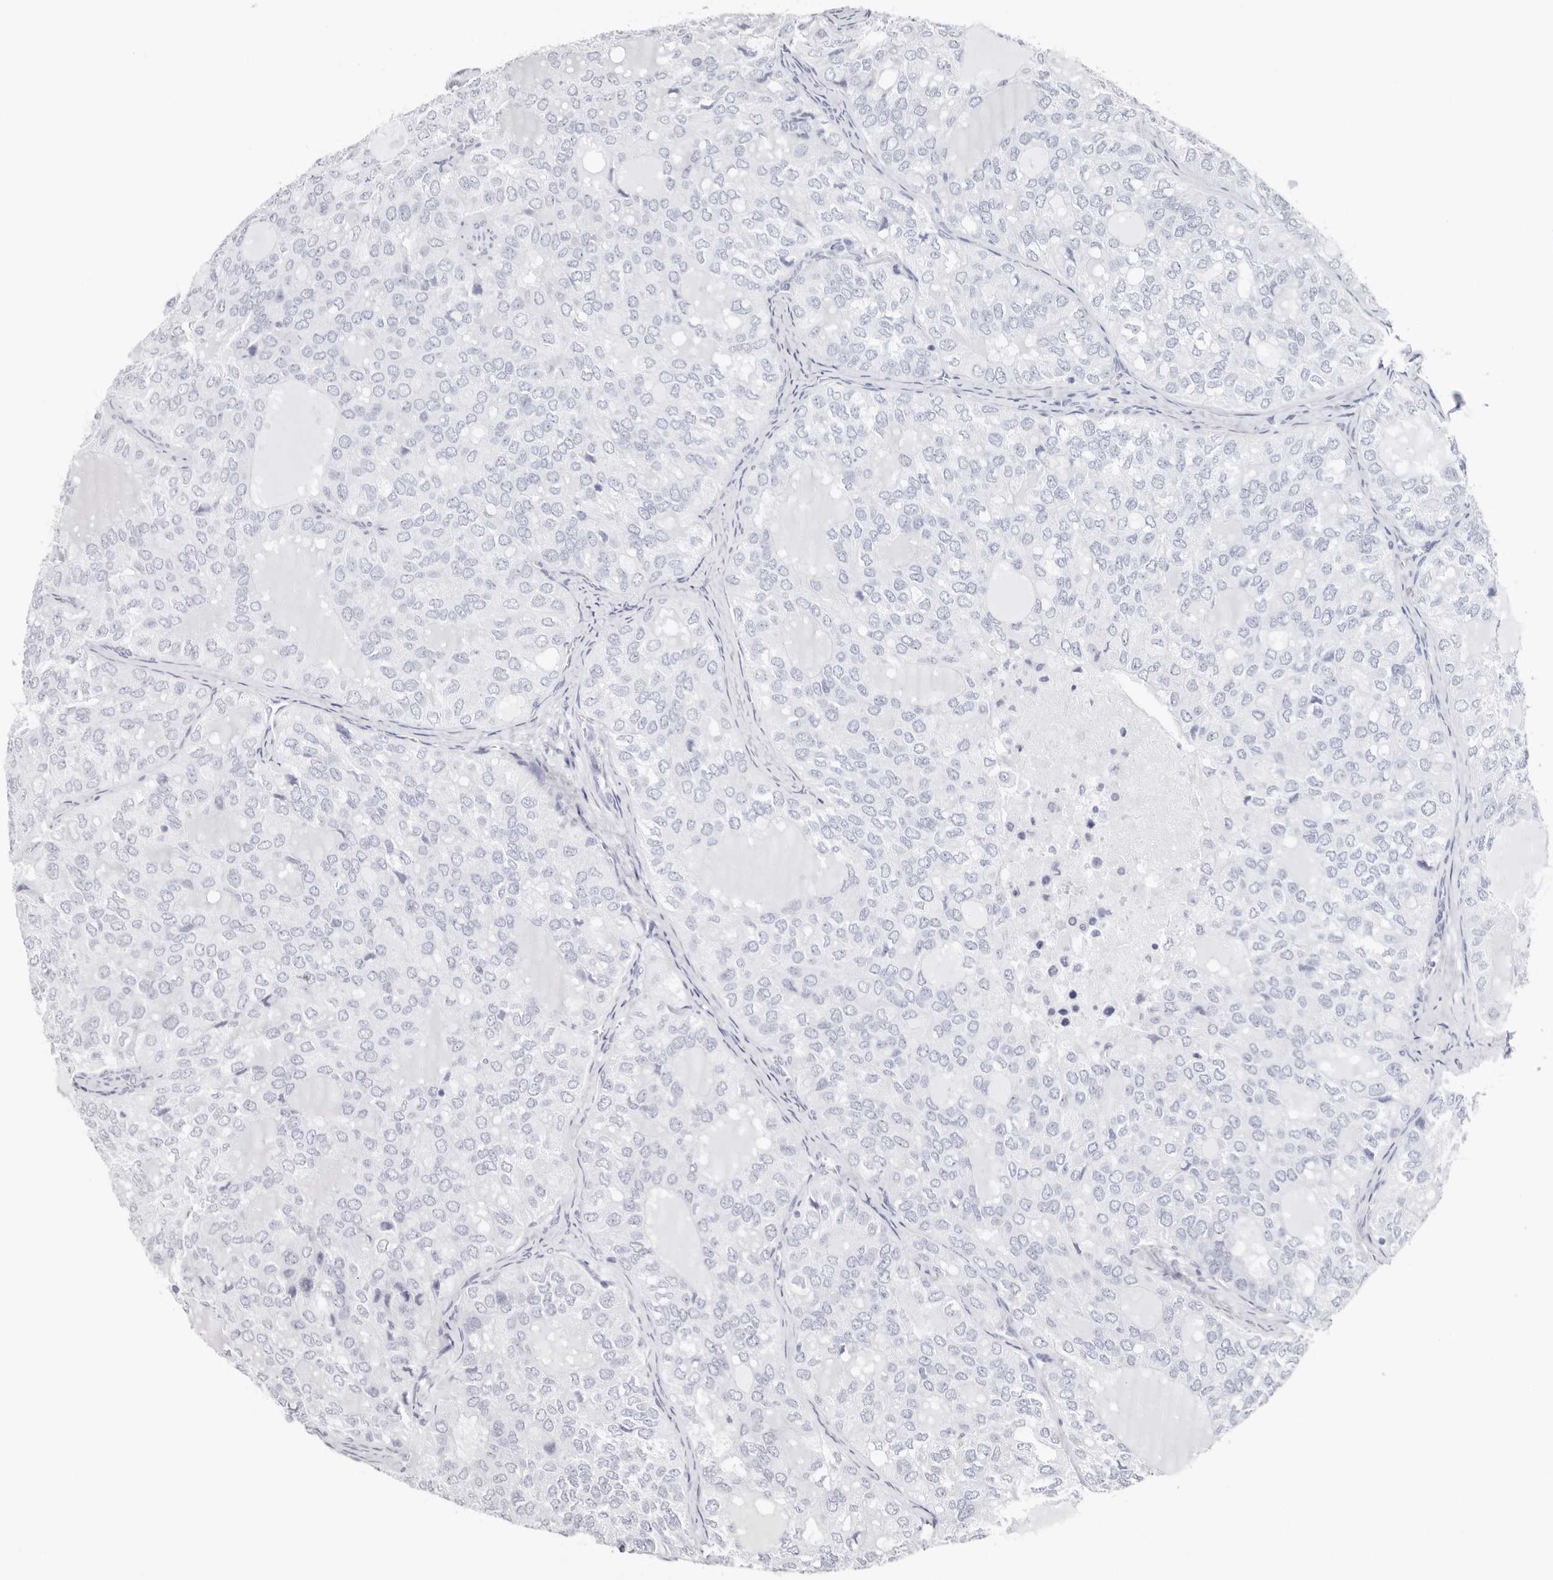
{"staining": {"intensity": "negative", "quantity": "none", "location": "none"}, "tissue": "thyroid cancer", "cell_type": "Tumor cells", "image_type": "cancer", "snomed": [{"axis": "morphology", "description": "Follicular adenoma carcinoma, NOS"}, {"axis": "topography", "description": "Thyroid gland"}], "caption": "Thyroid cancer was stained to show a protein in brown. There is no significant staining in tumor cells.", "gene": "PKDCC", "patient": {"sex": "male", "age": 75}}